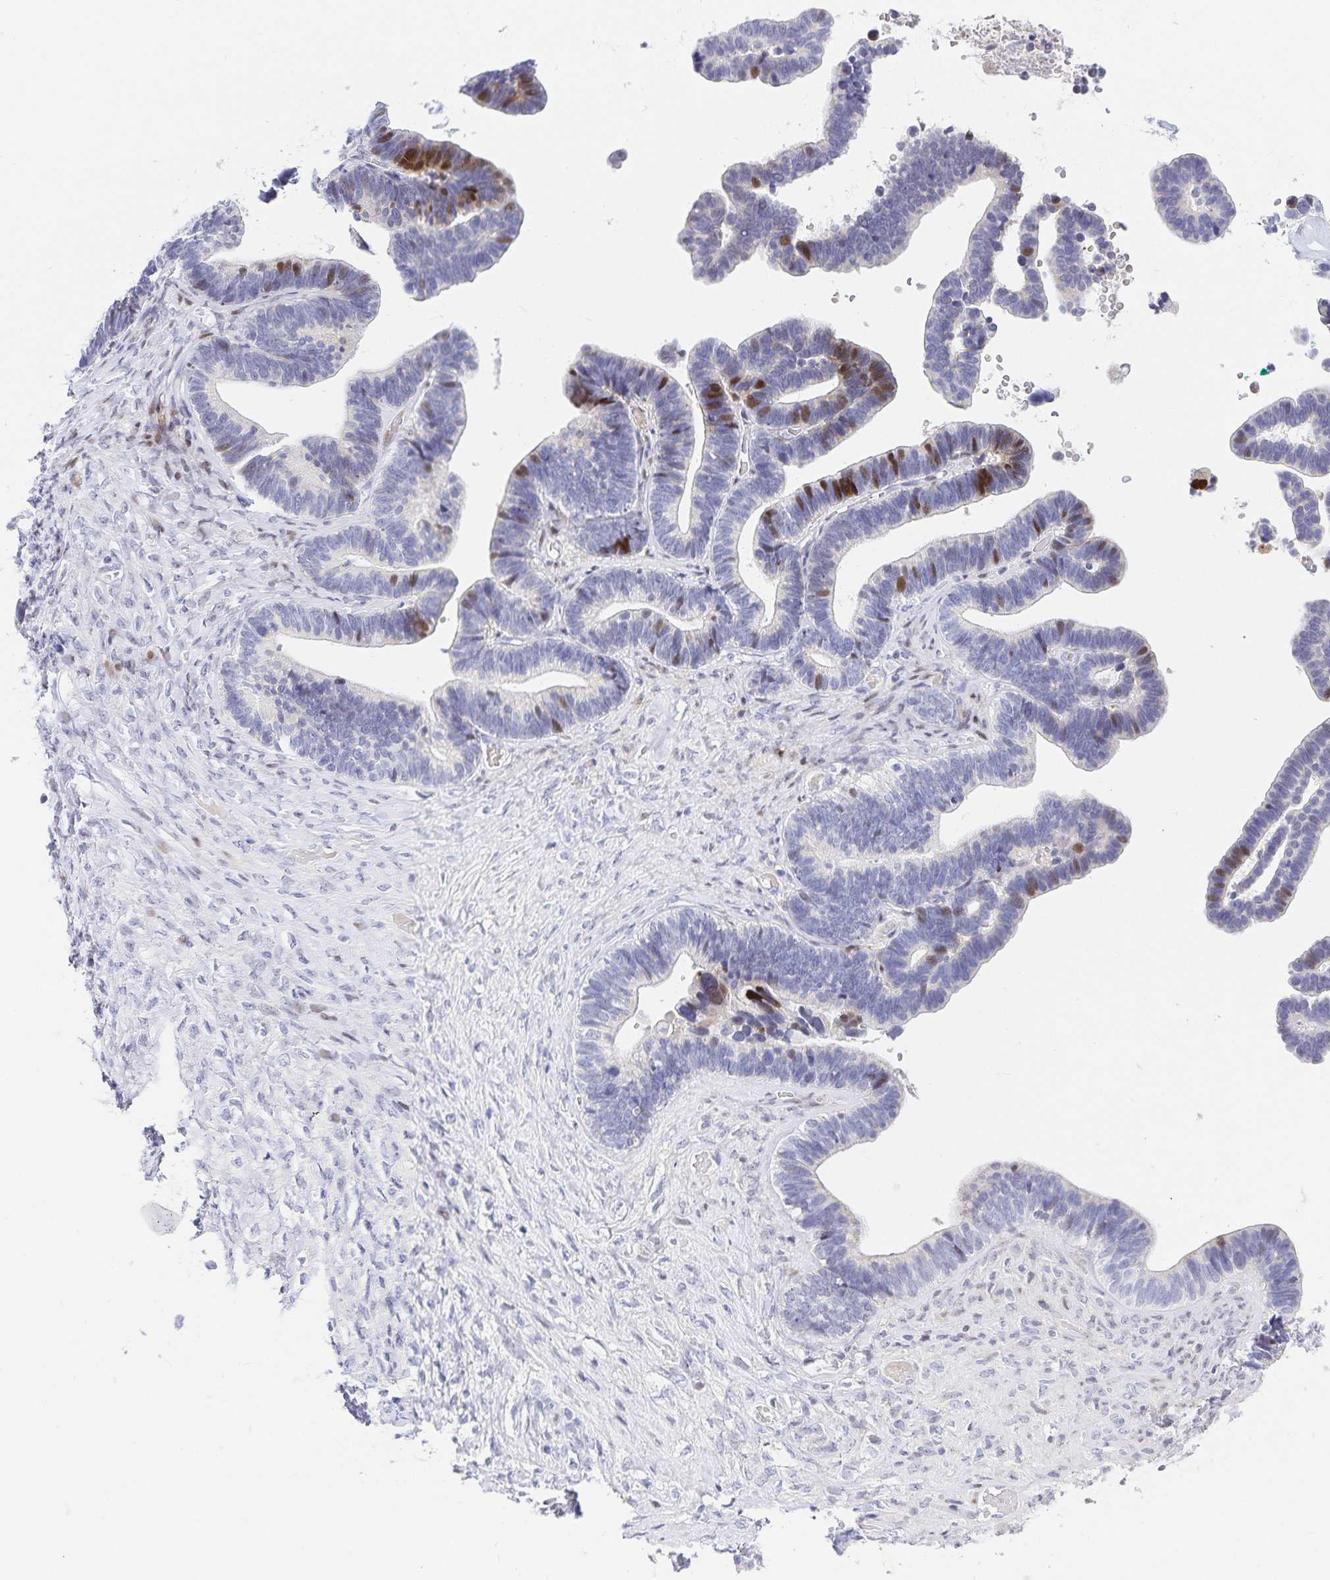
{"staining": {"intensity": "moderate", "quantity": "<25%", "location": "nuclear"}, "tissue": "ovarian cancer", "cell_type": "Tumor cells", "image_type": "cancer", "snomed": [{"axis": "morphology", "description": "Cystadenocarcinoma, serous, NOS"}, {"axis": "topography", "description": "Ovary"}], "caption": "The immunohistochemical stain shows moderate nuclear staining in tumor cells of ovarian serous cystadenocarcinoma tissue. The staining is performed using DAB brown chromogen to label protein expression. The nuclei are counter-stained blue using hematoxylin.", "gene": "KBTBD13", "patient": {"sex": "female", "age": 56}}